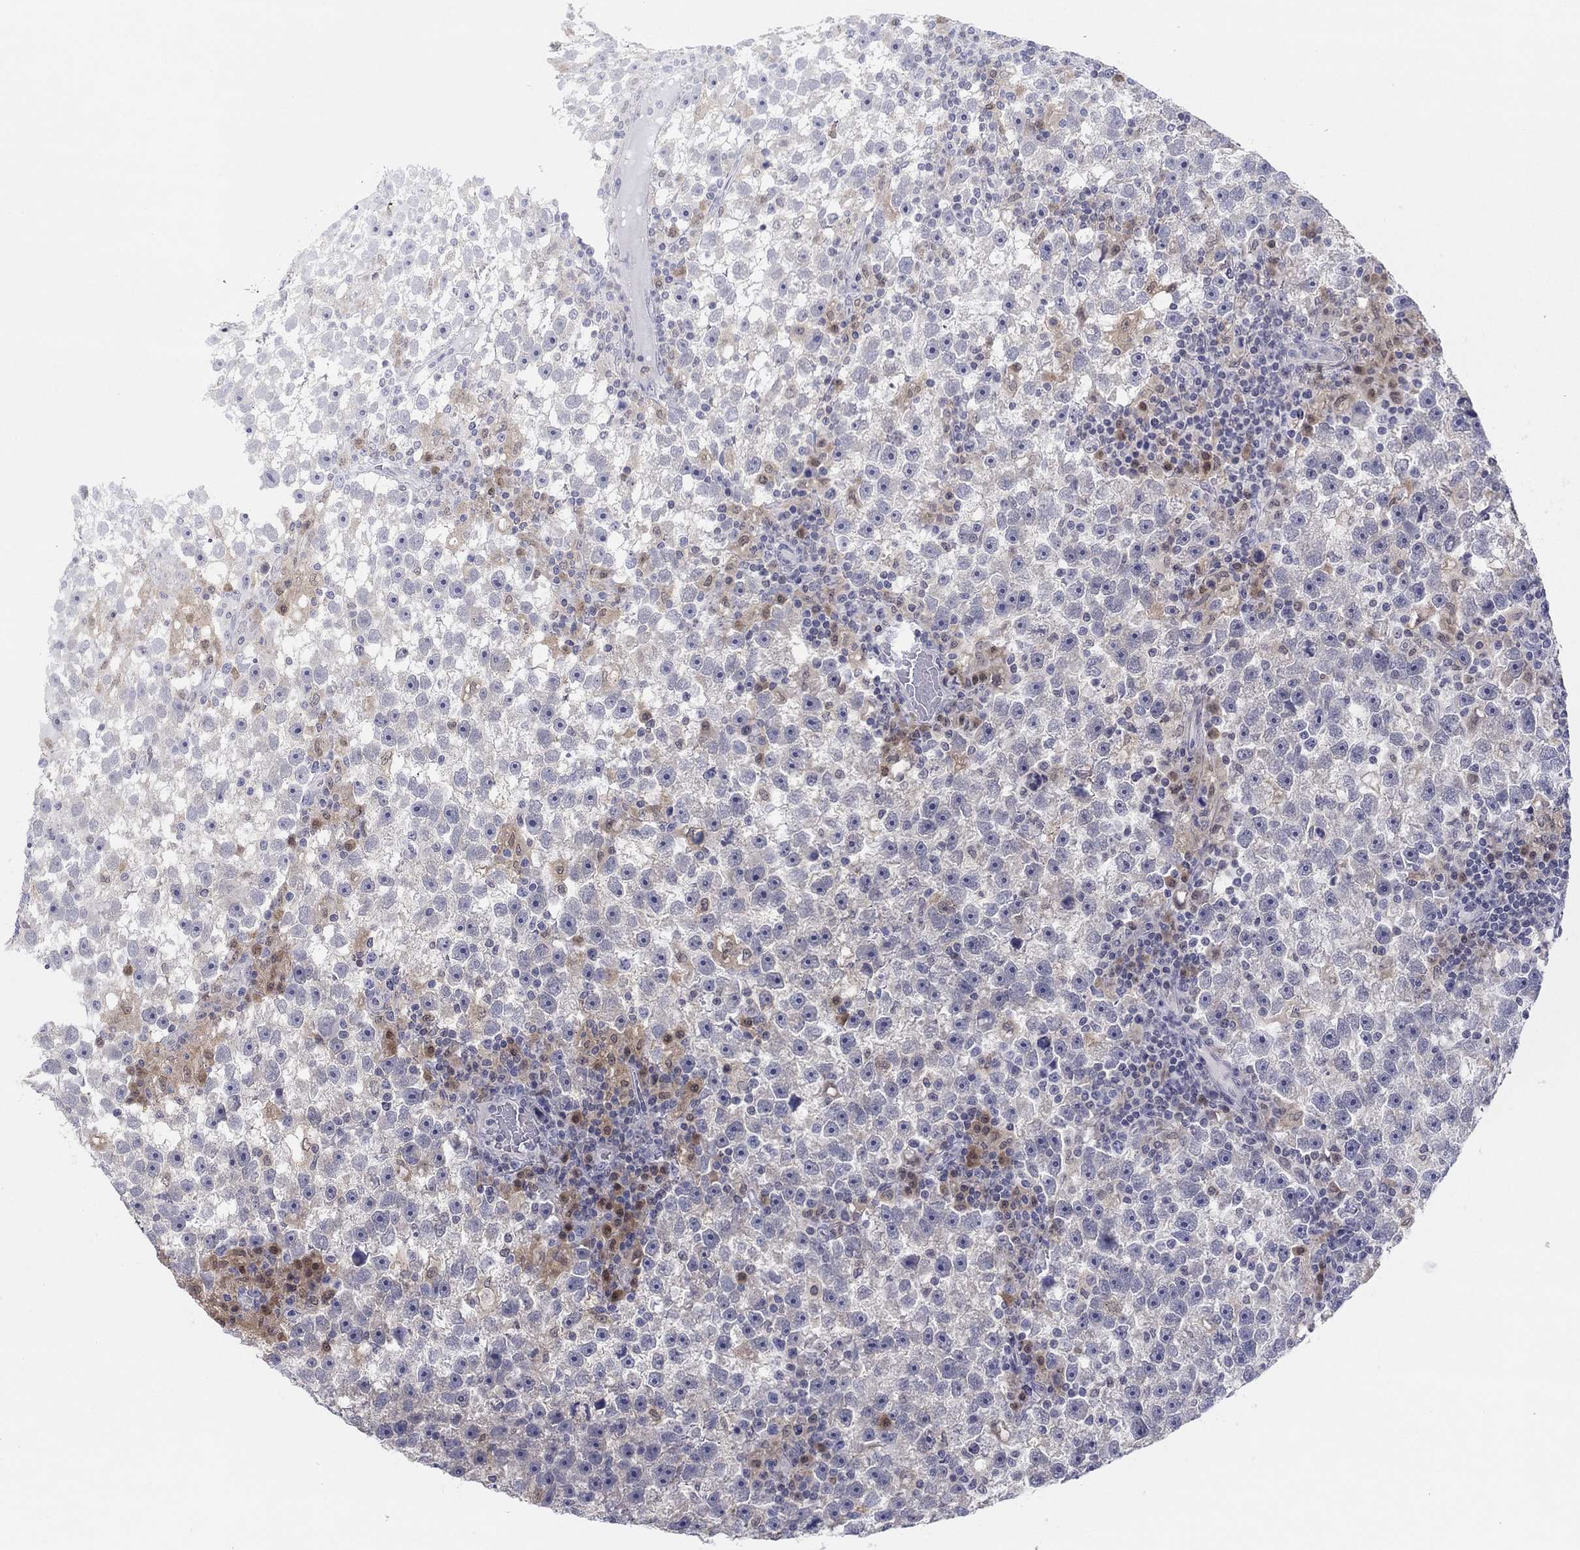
{"staining": {"intensity": "weak", "quantity": "<25%", "location": "cytoplasmic/membranous"}, "tissue": "testis cancer", "cell_type": "Tumor cells", "image_type": "cancer", "snomed": [{"axis": "morphology", "description": "Seminoma, NOS"}, {"axis": "topography", "description": "Testis"}], "caption": "High power microscopy histopathology image of an IHC photomicrograph of seminoma (testis), revealing no significant expression in tumor cells.", "gene": "PDXK", "patient": {"sex": "male", "age": 47}}